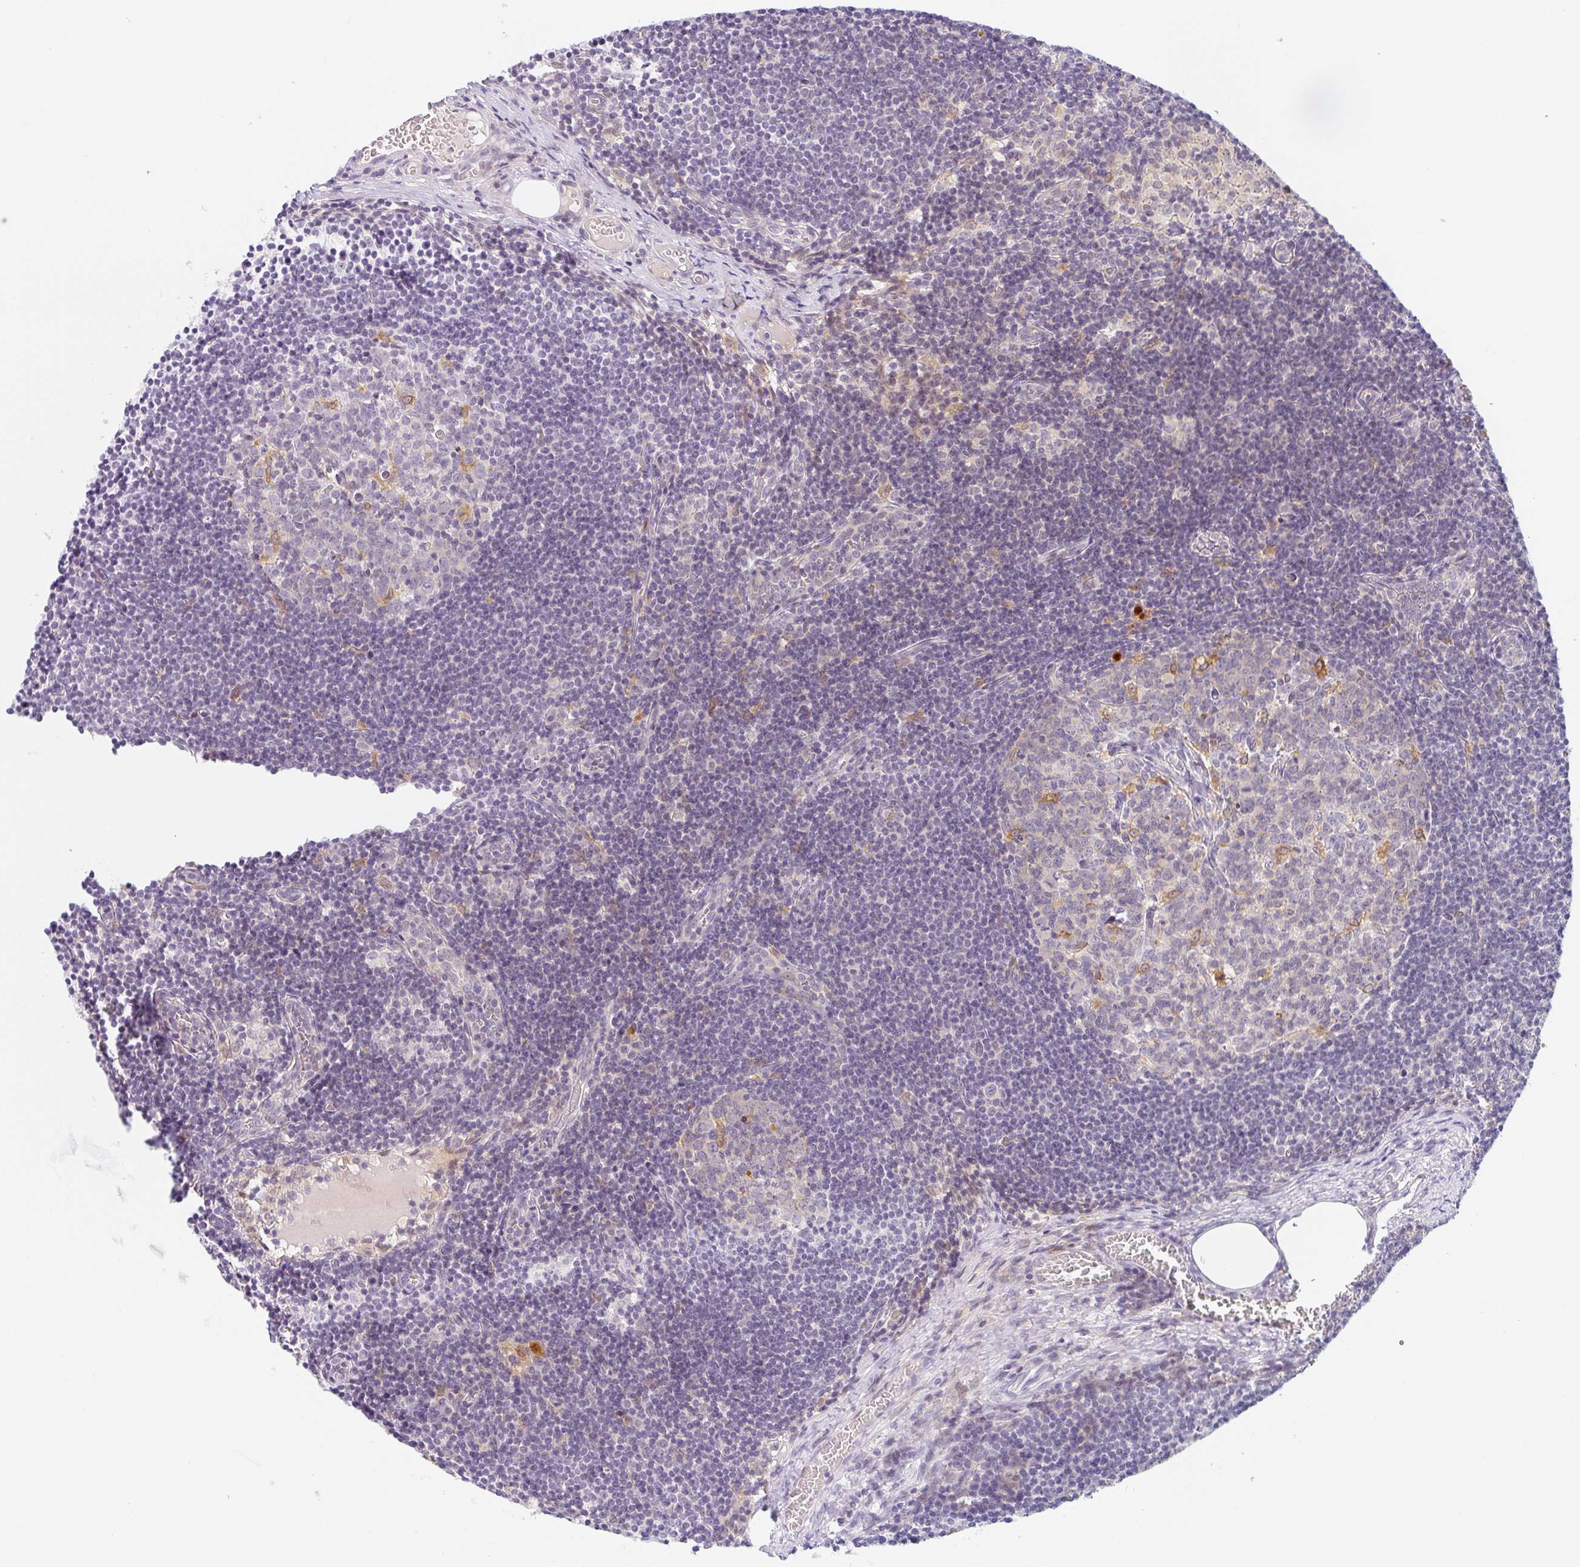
{"staining": {"intensity": "negative", "quantity": "none", "location": "none"}, "tissue": "lymph node", "cell_type": "Germinal center cells", "image_type": "normal", "snomed": [{"axis": "morphology", "description": "Normal tissue, NOS"}, {"axis": "topography", "description": "Lymph node"}], "caption": "Protein analysis of benign lymph node reveals no significant positivity in germinal center cells.", "gene": "TMEM86A", "patient": {"sex": "female", "age": 31}}